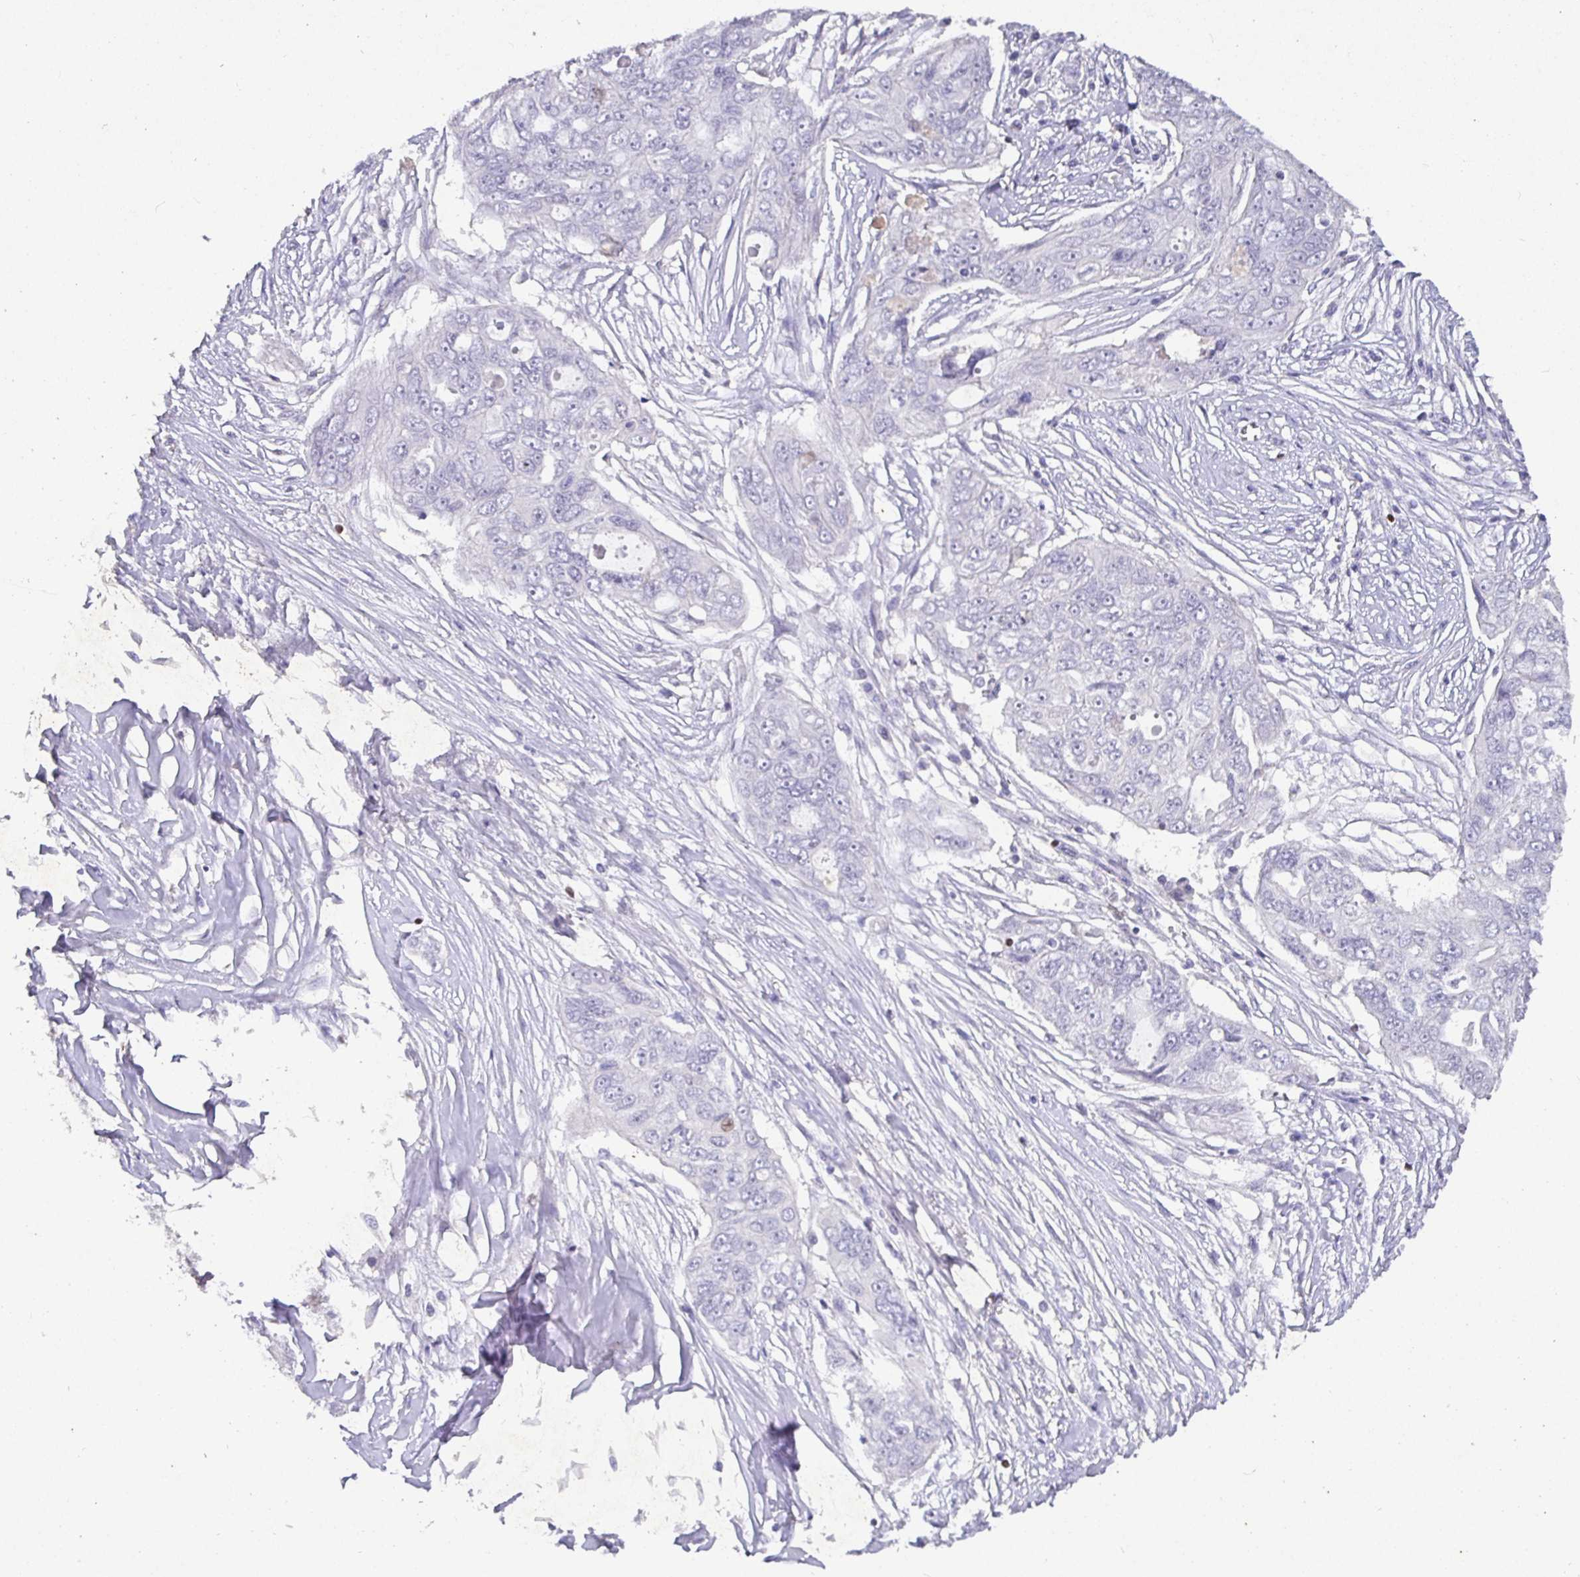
{"staining": {"intensity": "negative", "quantity": "none", "location": "none"}, "tissue": "ovarian cancer", "cell_type": "Tumor cells", "image_type": "cancer", "snomed": [{"axis": "morphology", "description": "Carcinoma, endometroid"}, {"axis": "topography", "description": "Ovary"}], "caption": "The micrograph shows no significant expression in tumor cells of ovarian cancer.", "gene": "SATB1", "patient": {"sex": "female", "age": 70}}